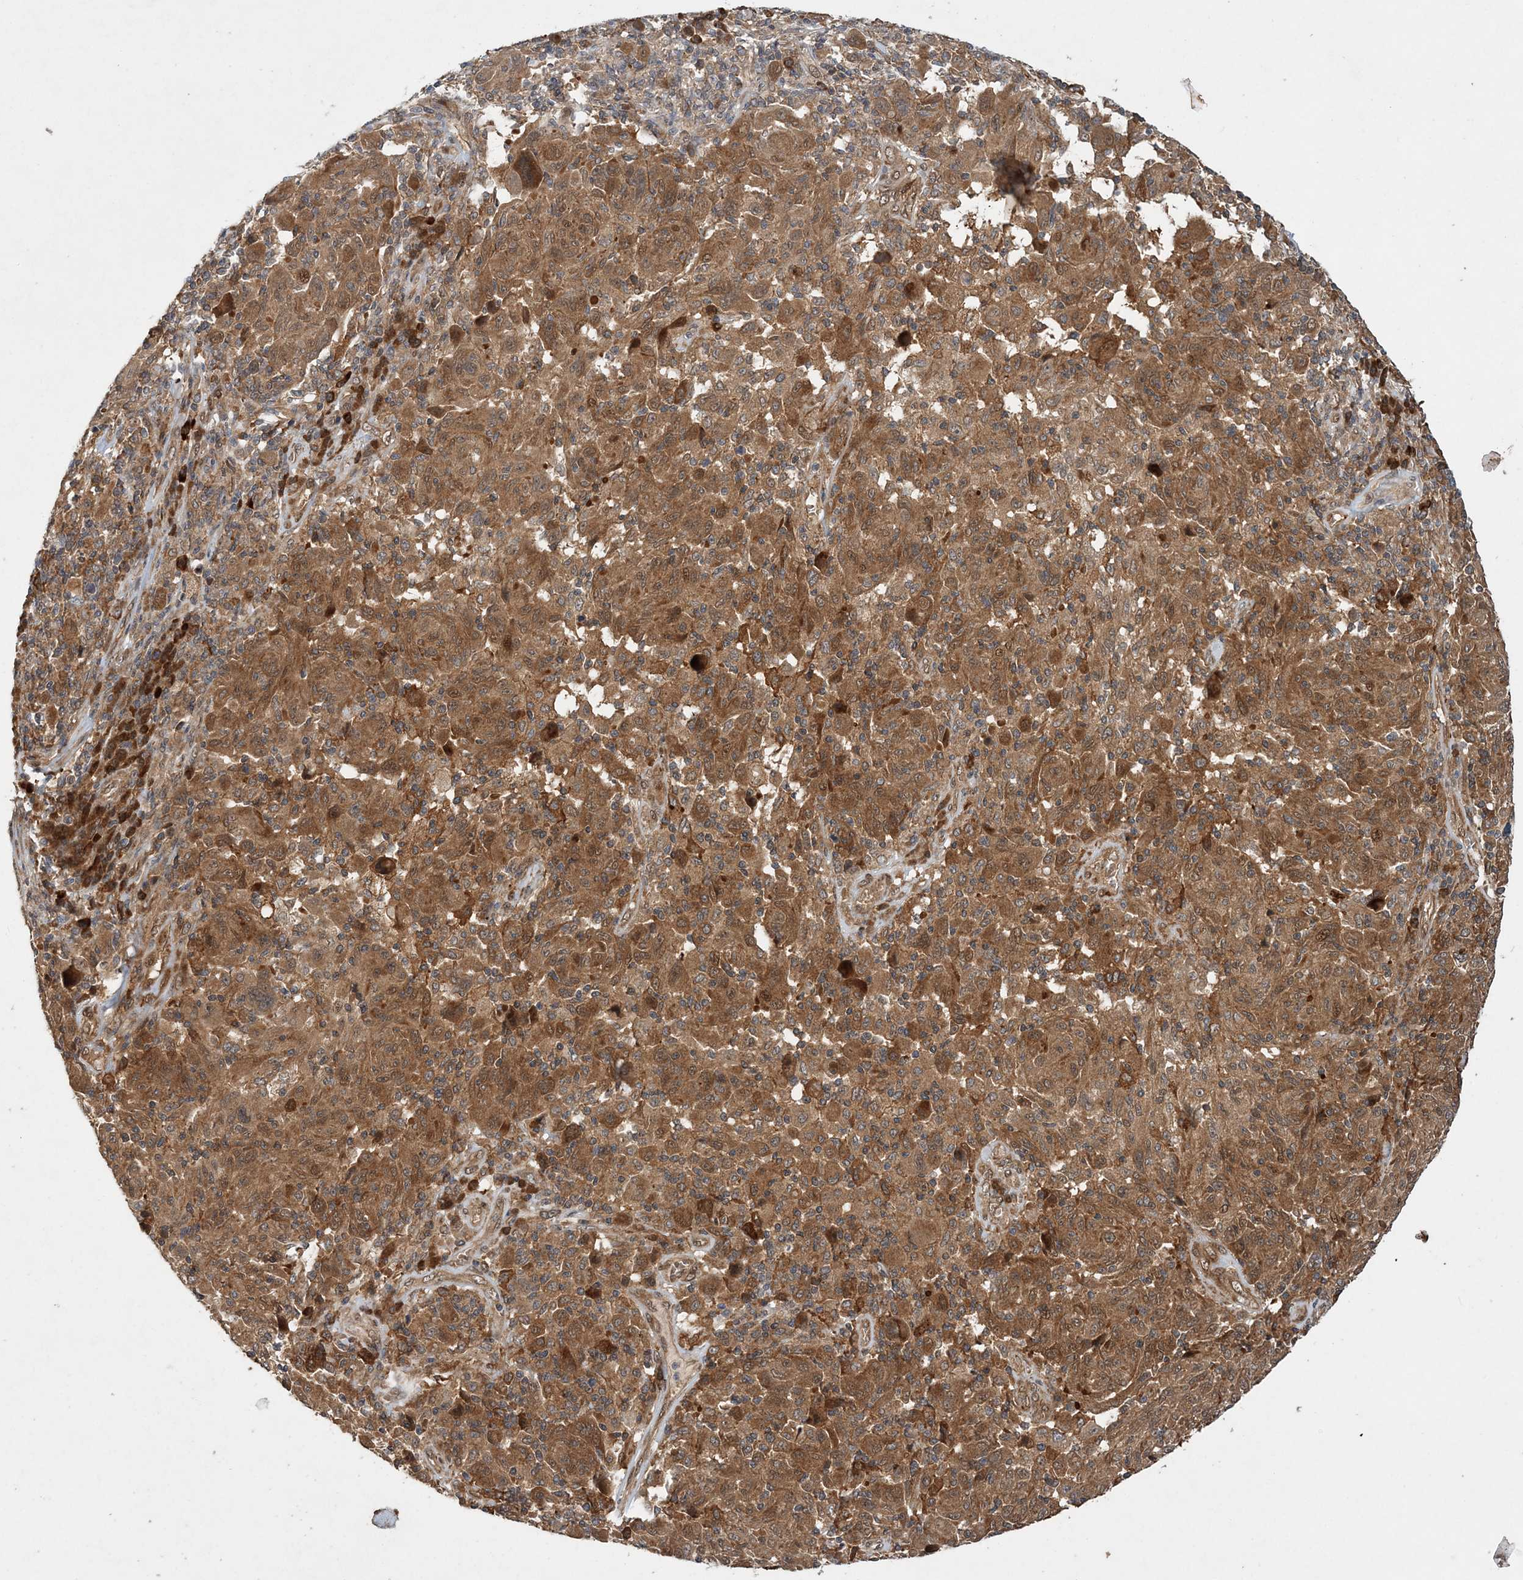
{"staining": {"intensity": "moderate", "quantity": ">75%", "location": "cytoplasmic/membranous"}, "tissue": "melanoma", "cell_type": "Tumor cells", "image_type": "cancer", "snomed": [{"axis": "morphology", "description": "Malignant melanoma, NOS"}, {"axis": "topography", "description": "Skin"}], "caption": "Protein staining of melanoma tissue displays moderate cytoplasmic/membranous expression in approximately >75% of tumor cells. The staining is performed using DAB brown chromogen to label protein expression. The nuclei are counter-stained blue using hematoxylin.", "gene": "UBTD2", "patient": {"sex": "male", "age": 53}}